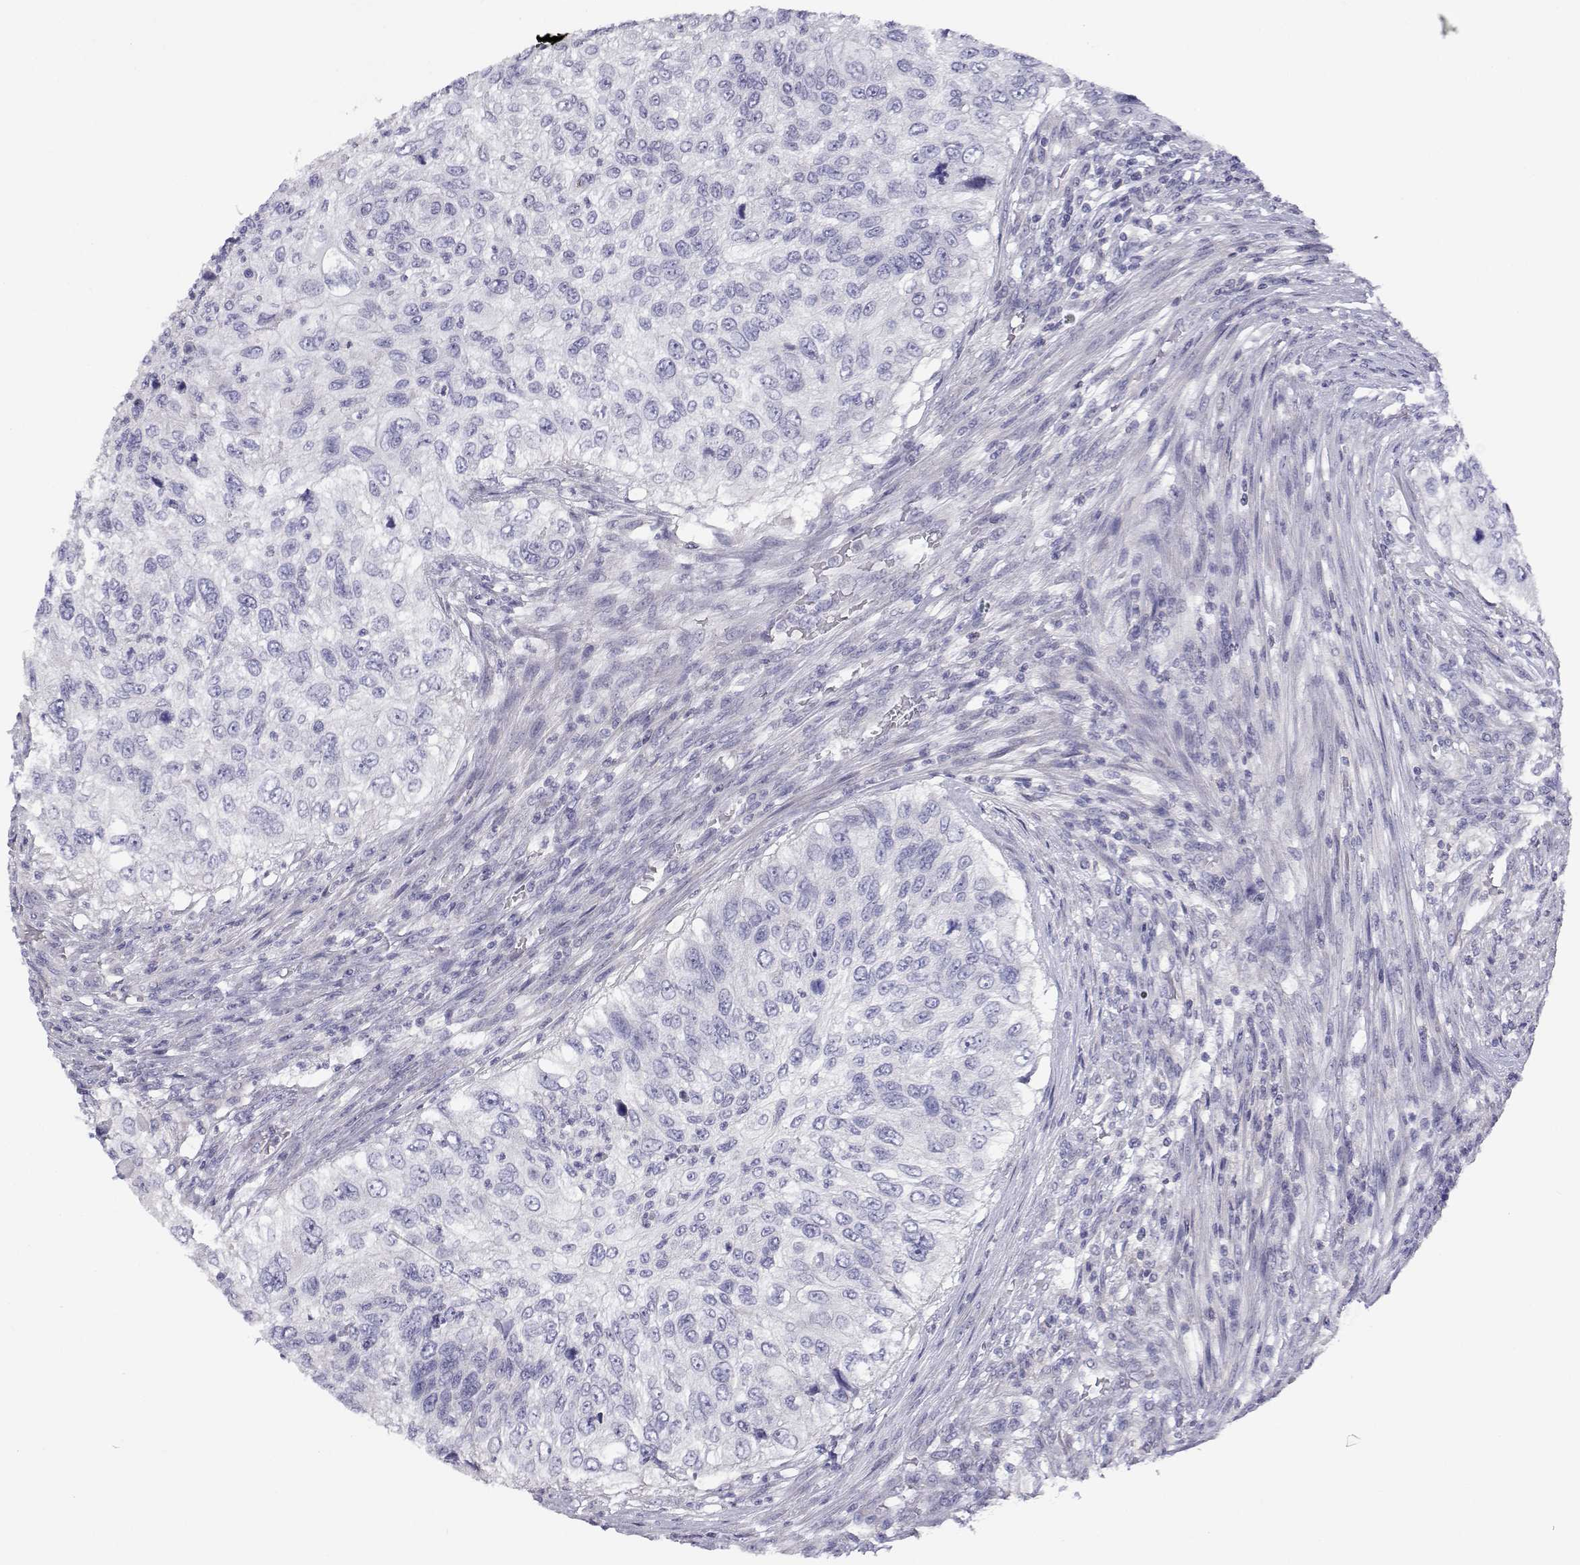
{"staining": {"intensity": "negative", "quantity": "none", "location": "none"}, "tissue": "urothelial cancer", "cell_type": "Tumor cells", "image_type": "cancer", "snomed": [{"axis": "morphology", "description": "Urothelial carcinoma, High grade"}, {"axis": "topography", "description": "Urinary bladder"}], "caption": "An image of human high-grade urothelial carcinoma is negative for staining in tumor cells.", "gene": "ANKRD65", "patient": {"sex": "female", "age": 60}}